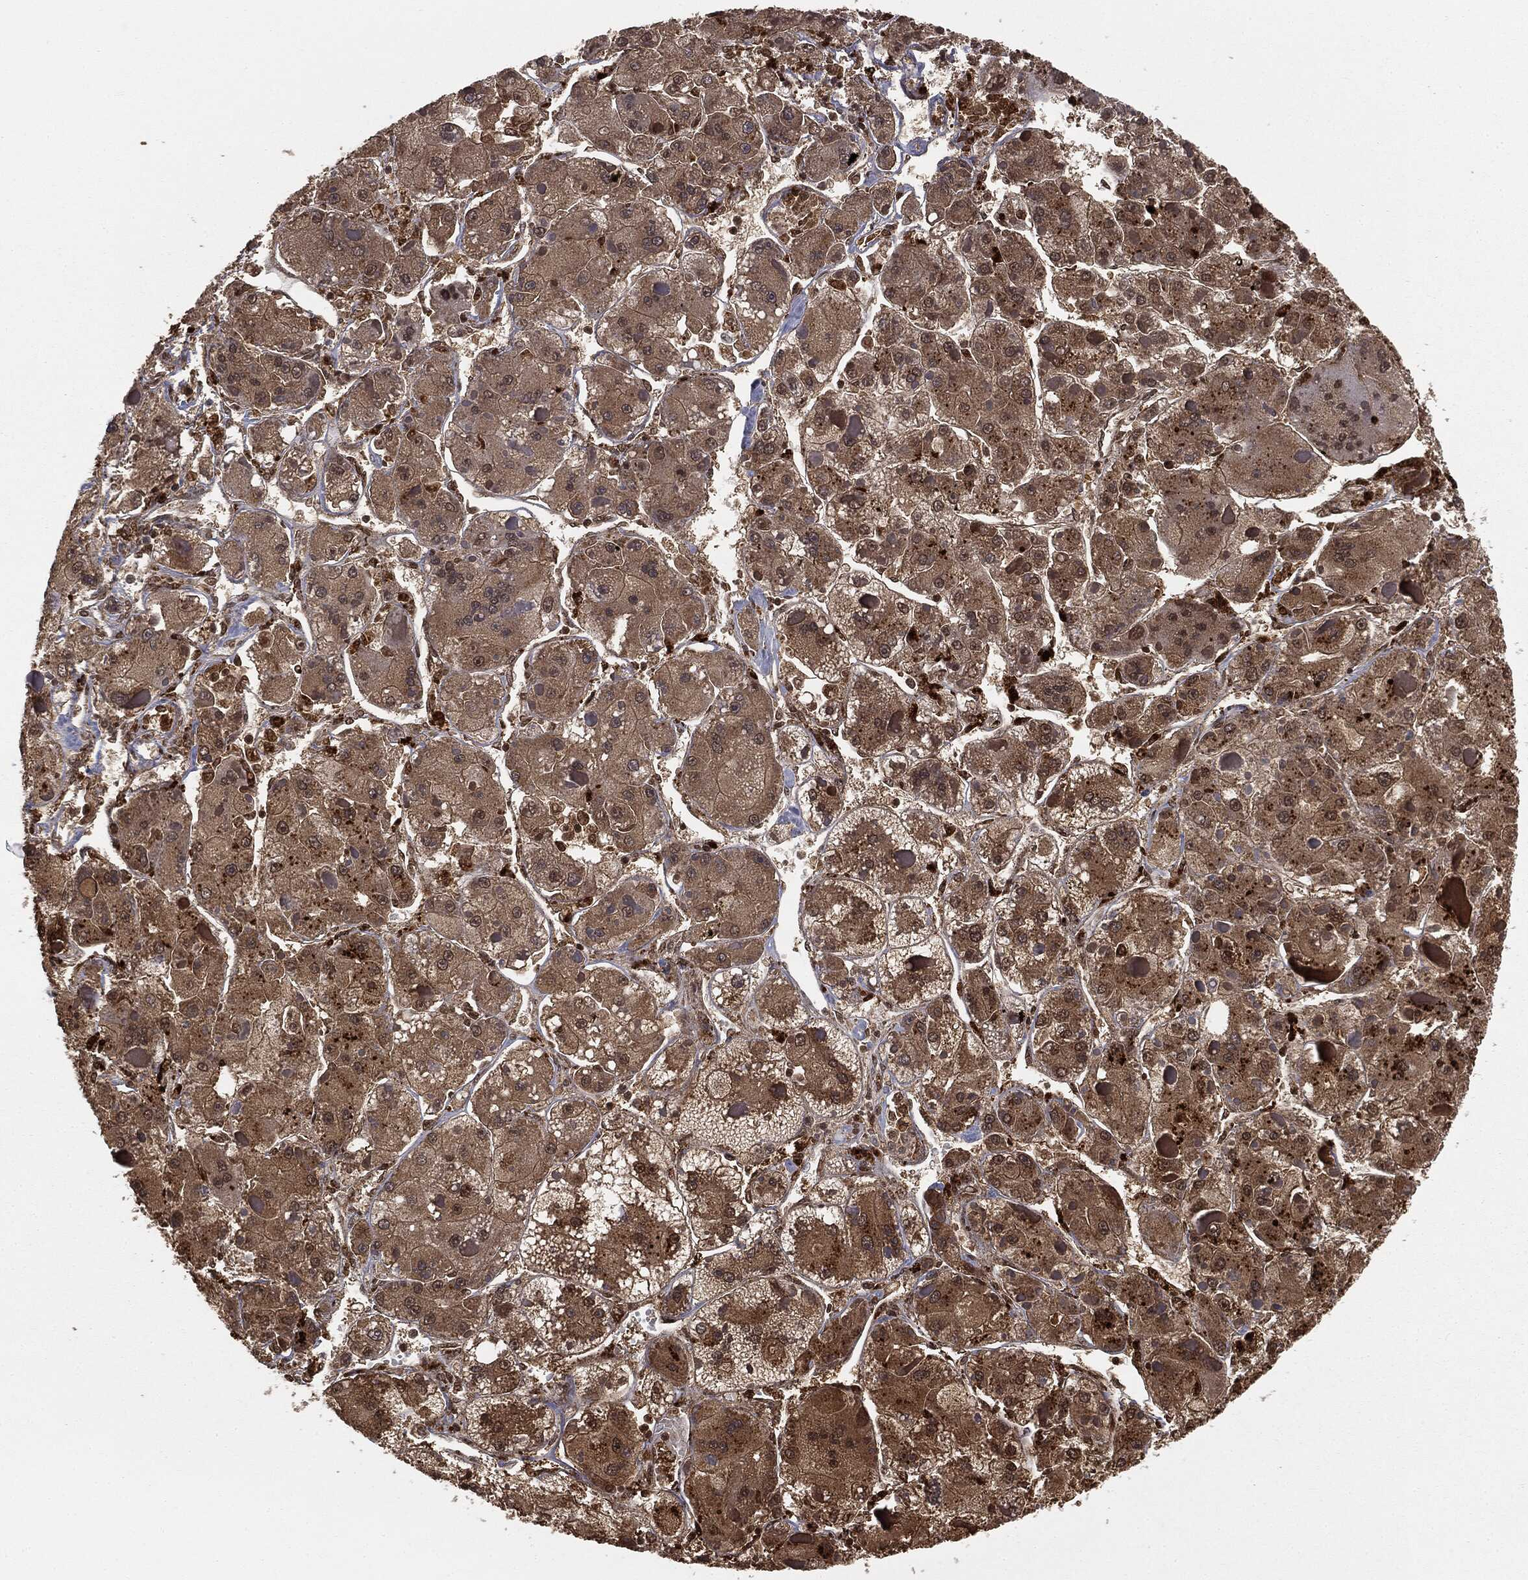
{"staining": {"intensity": "moderate", "quantity": ">75%", "location": "cytoplasmic/membranous"}, "tissue": "liver cancer", "cell_type": "Tumor cells", "image_type": "cancer", "snomed": [{"axis": "morphology", "description": "Carcinoma, Hepatocellular, NOS"}, {"axis": "topography", "description": "Liver"}], "caption": "A high-resolution photomicrograph shows immunohistochemistry (IHC) staining of liver cancer (hepatocellular carcinoma), which exhibits moderate cytoplasmic/membranous staining in approximately >75% of tumor cells.", "gene": "ALDOB", "patient": {"sex": "female", "age": 73}}